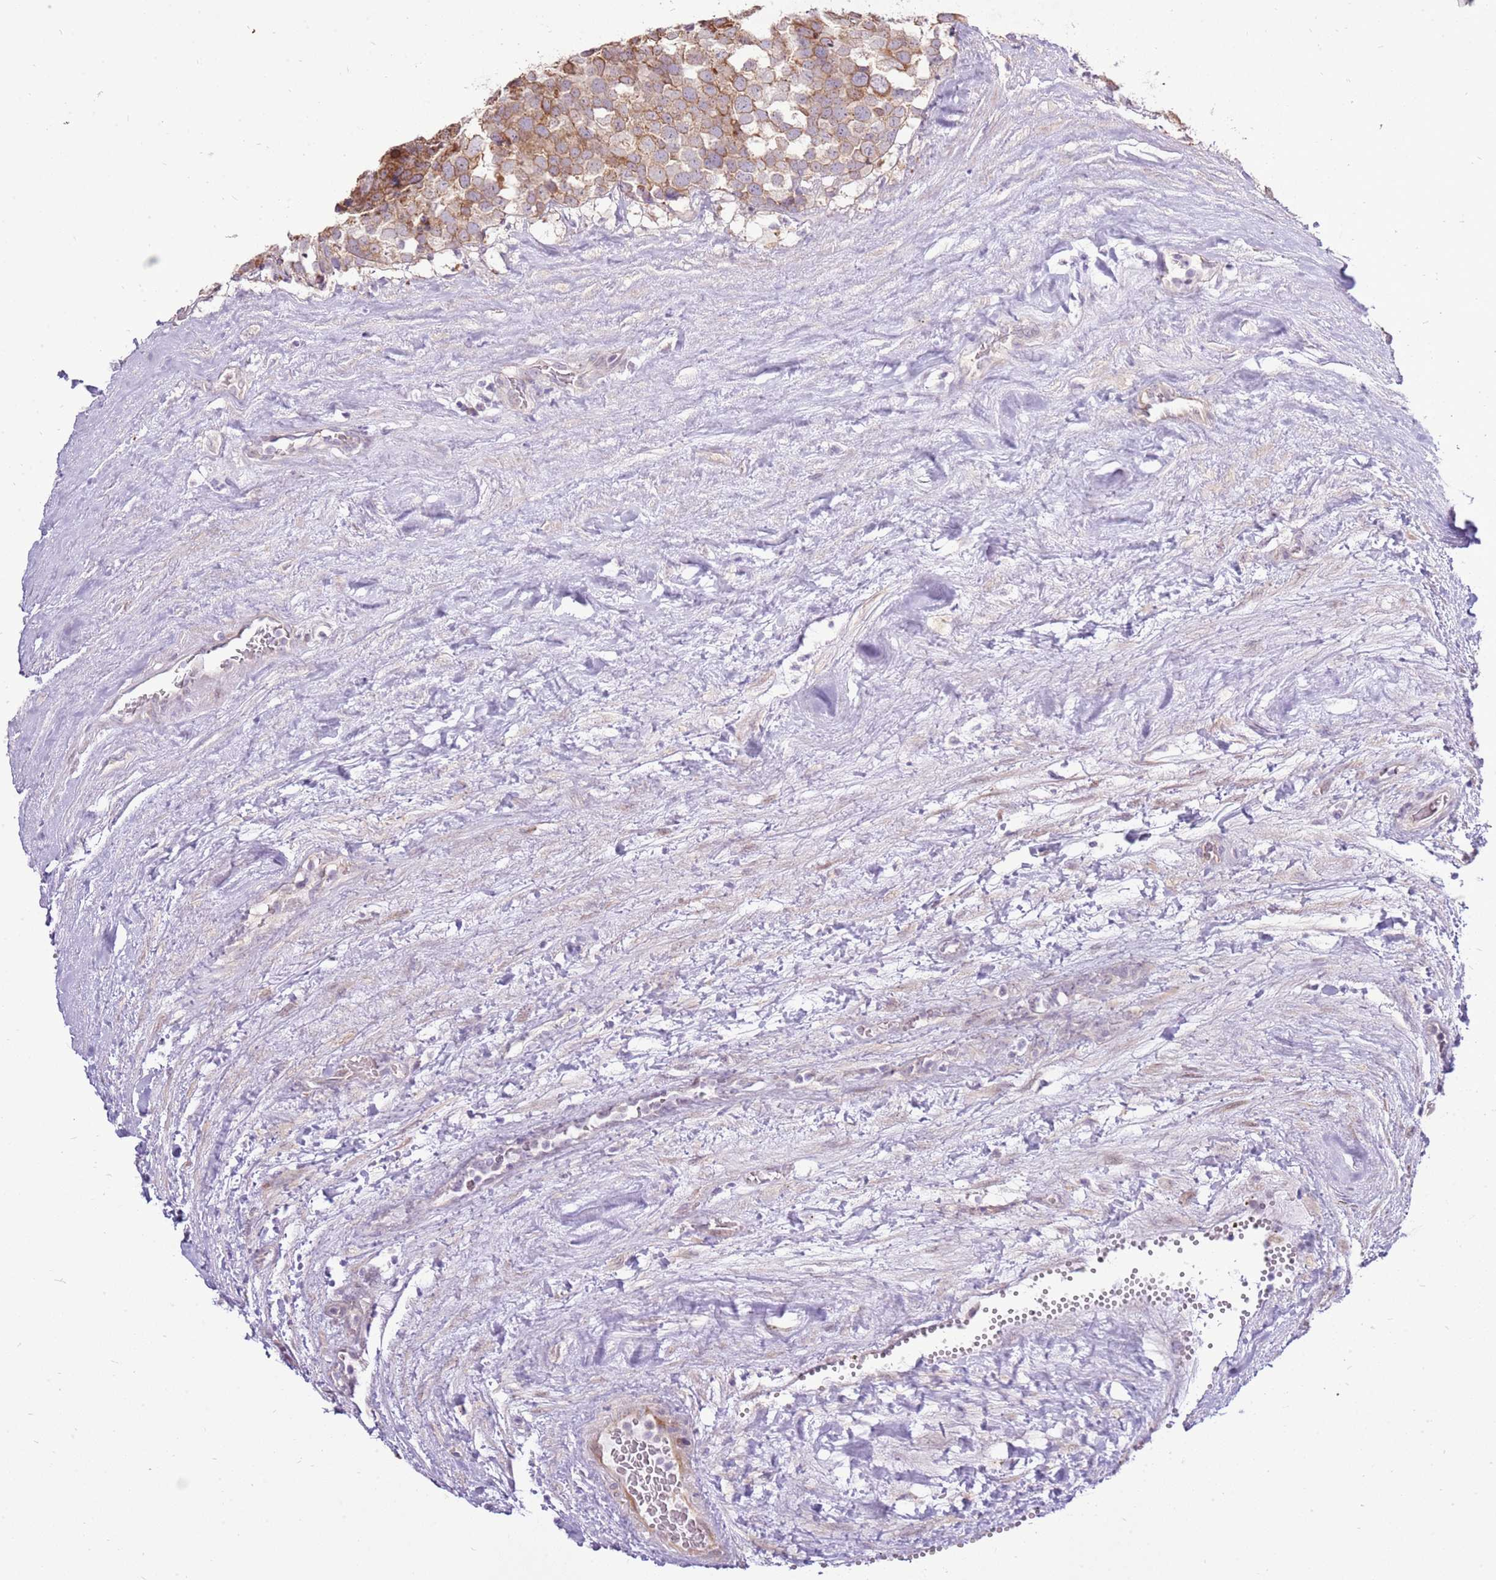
{"staining": {"intensity": "moderate", "quantity": ">75%", "location": "cytoplasmic/membranous"}, "tissue": "testis cancer", "cell_type": "Tumor cells", "image_type": "cancer", "snomed": [{"axis": "morphology", "description": "Seminoma, NOS"}, {"axis": "topography", "description": "Testis"}], "caption": "This photomicrograph demonstrates immunohistochemistry staining of seminoma (testis), with medium moderate cytoplasmic/membranous staining in approximately >75% of tumor cells.", "gene": "UGGT2", "patient": {"sex": "male", "age": 71}}